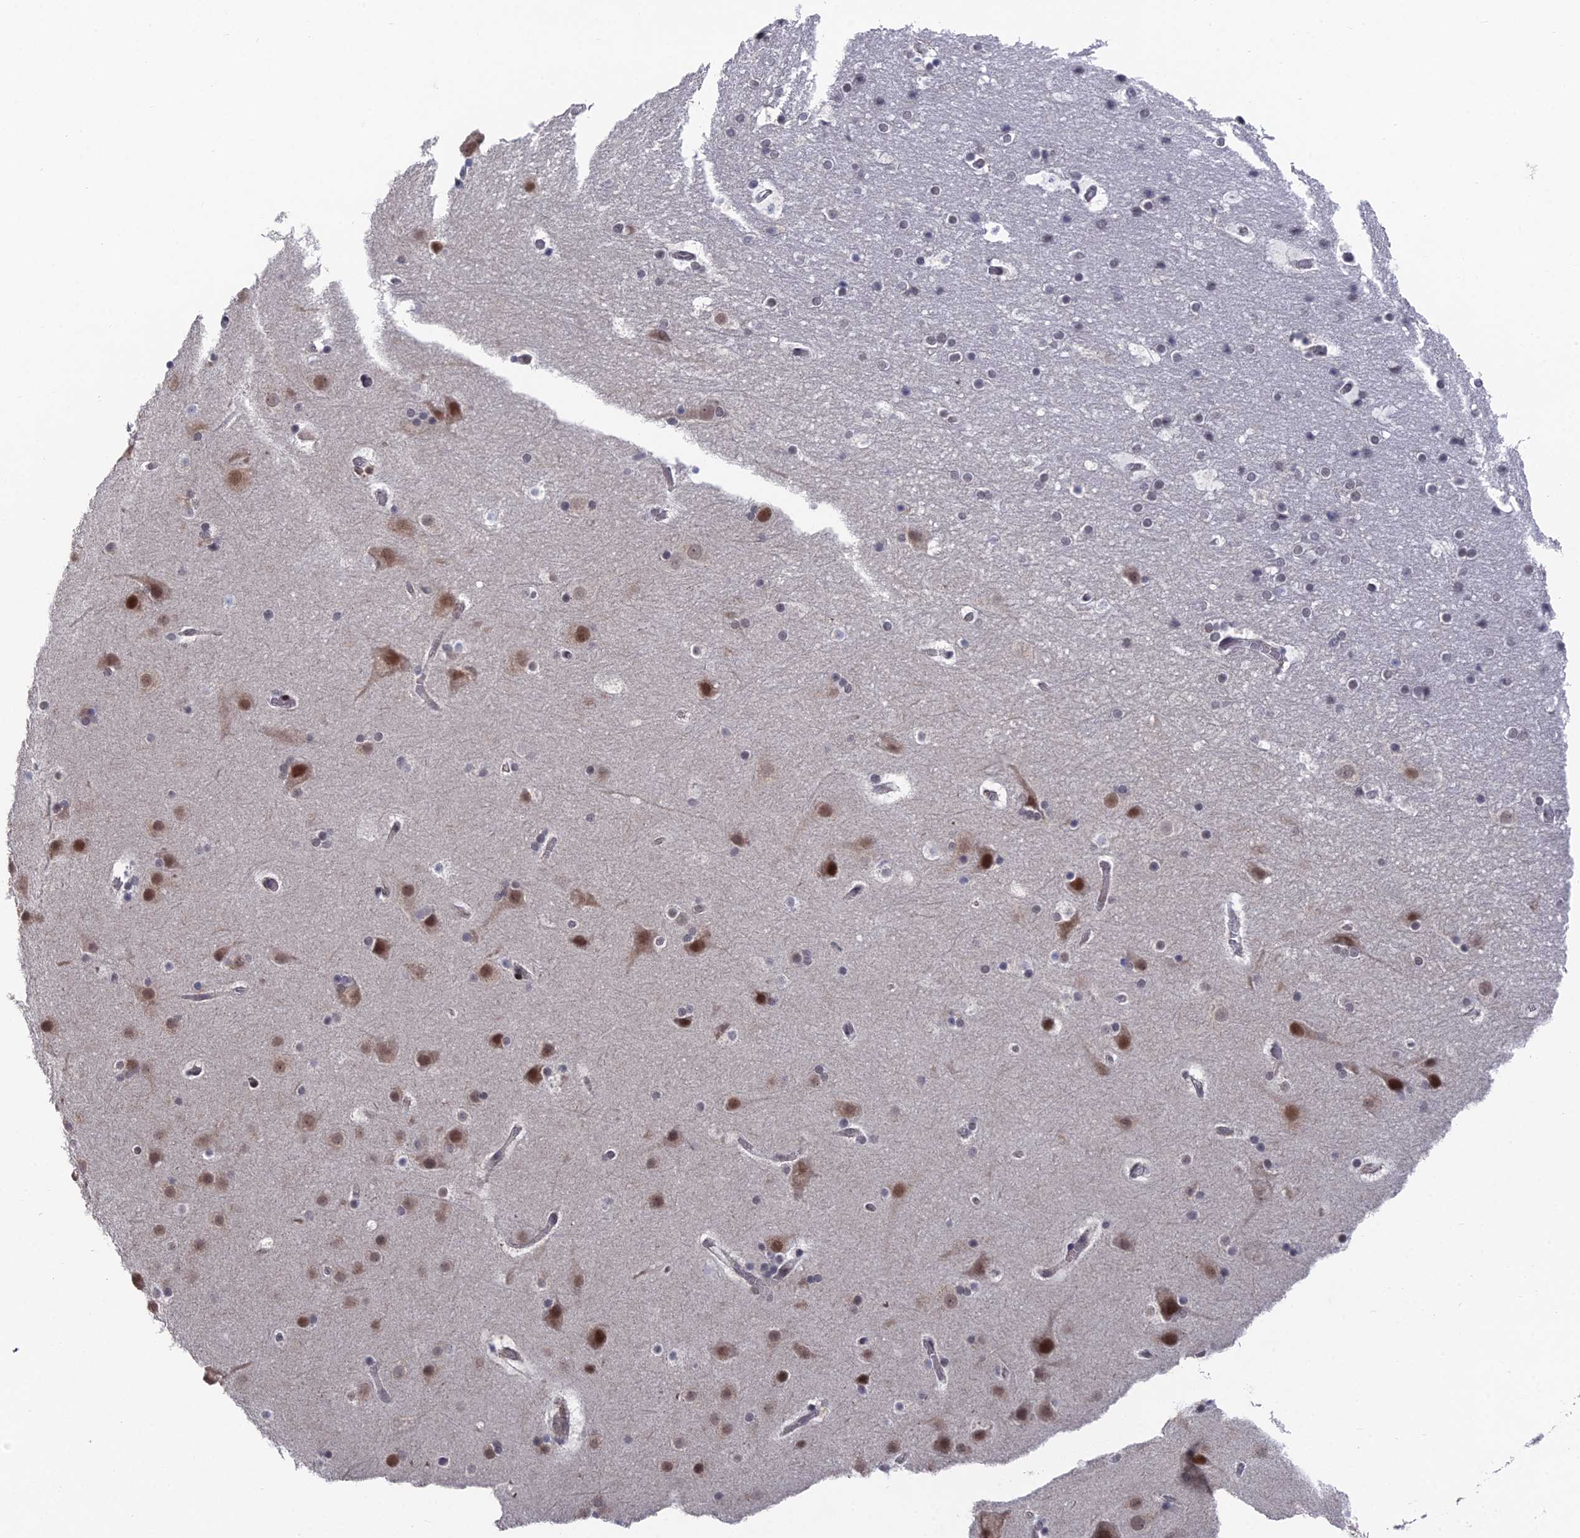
{"staining": {"intensity": "negative", "quantity": "none", "location": "none"}, "tissue": "cerebral cortex", "cell_type": "Endothelial cells", "image_type": "normal", "snomed": [{"axis": "morphology", "description": "Normal tissue, NOS"}, {"axis": "topography", "description": "Cerebral cortex"}], "caption": "IHC histopathology image of benign cerebral cortex: cerebral cortex stained with DAB (3,3'-diaminobenzidine) exhibits no significant protein staining in endothelial cells.", "gene": "FHIP2A", "patient": {"sex": "male", "age": 57}}